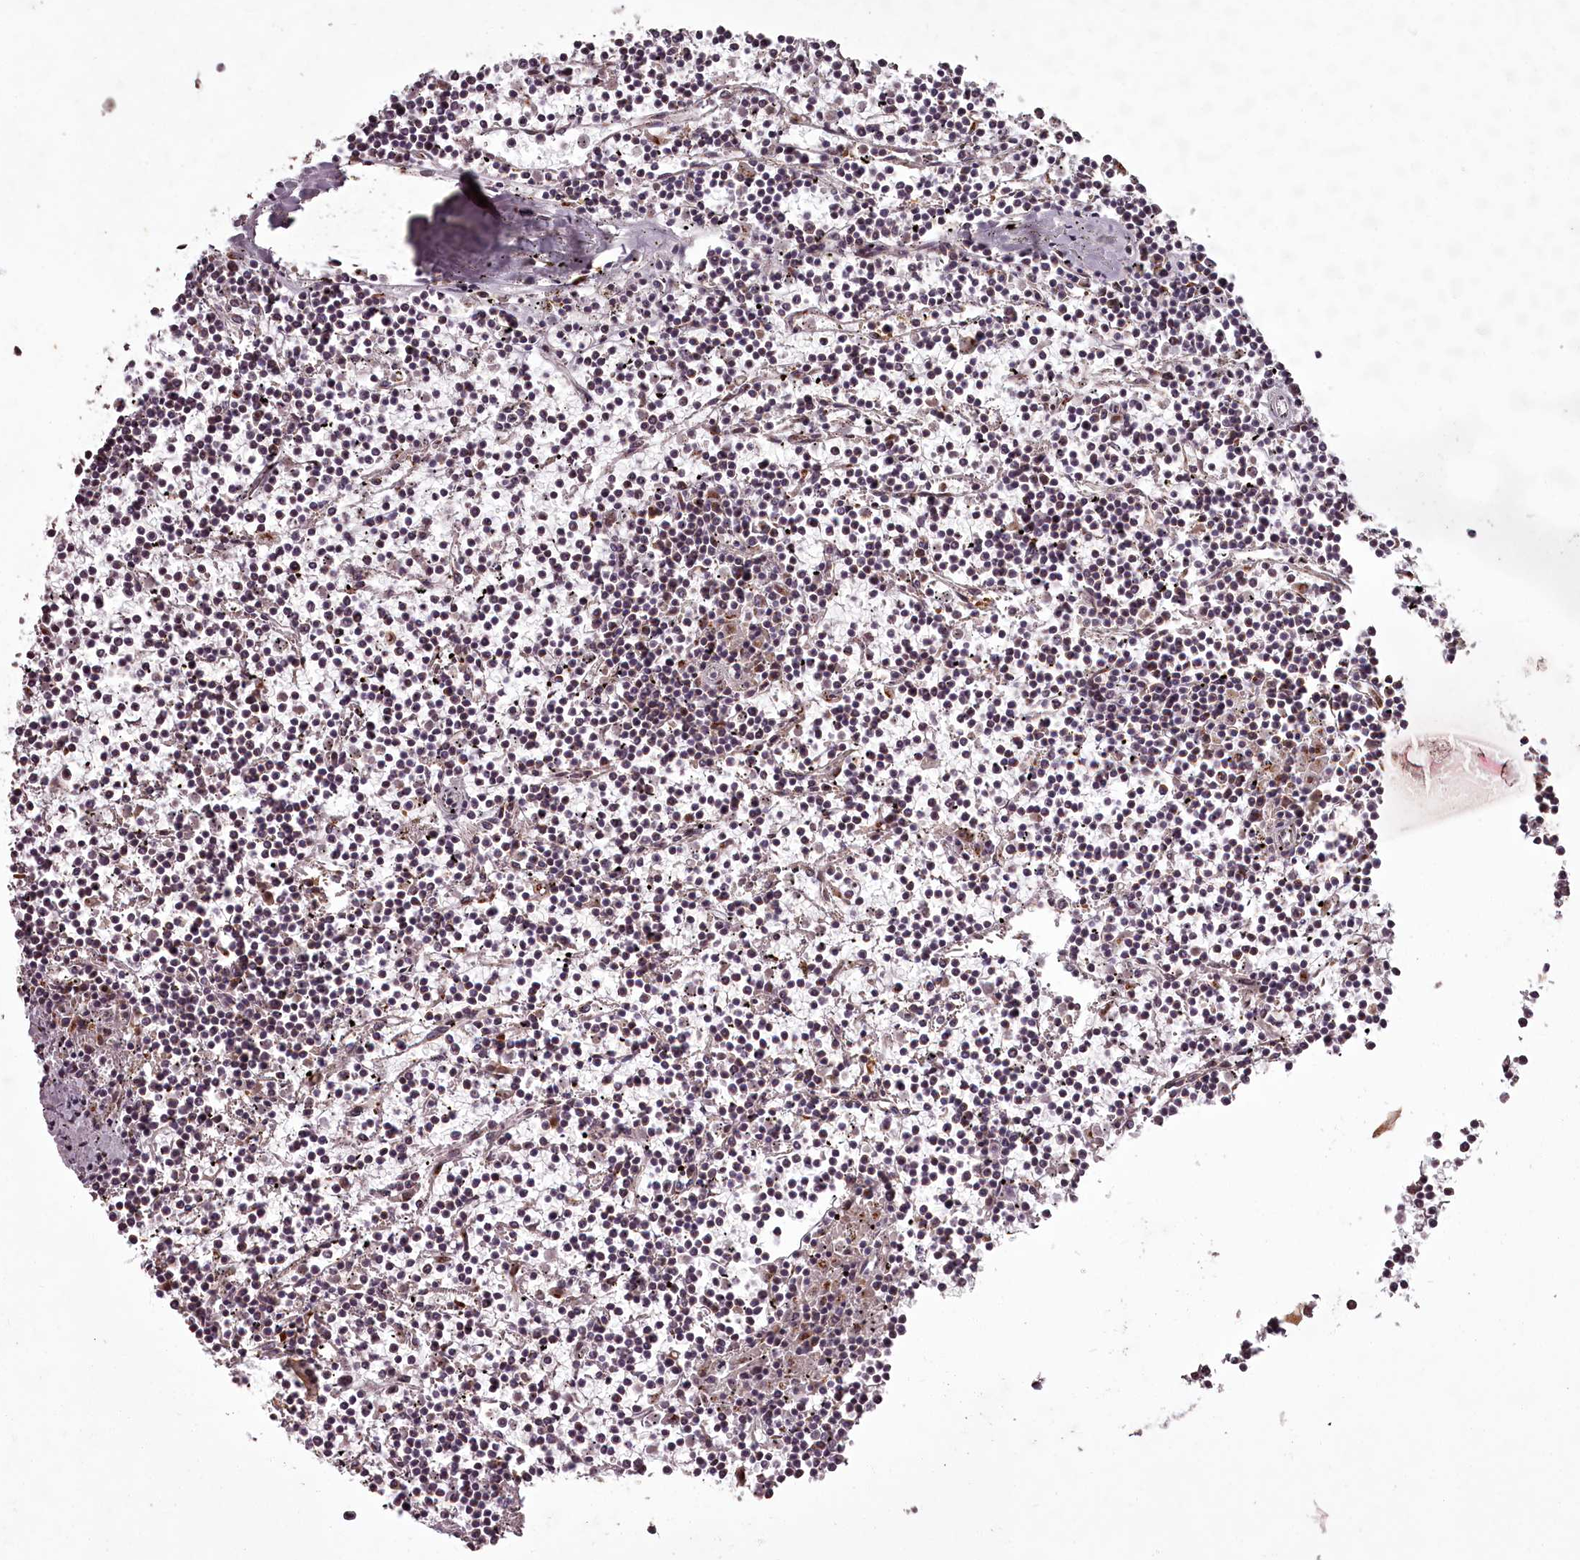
{"staining": {"intensity": "negative", "quantity": "none", "location": "none"}, "tissue": "lymphoma", "cell_type": "Tumor cells", "image_type": "cancer", "snomed": [{"axis": "morphology", "description": "Malignant lymphoma, non-Hodgkin's type, Low grade"}, {"axis": "topography", "description": "Spleen"}], "caption": "Tumor cells show no significant staining in lymphoma. Nuclei are stained in blue.", "gene": "CEP83", "patient": {"sex": "female", "age": 19}}